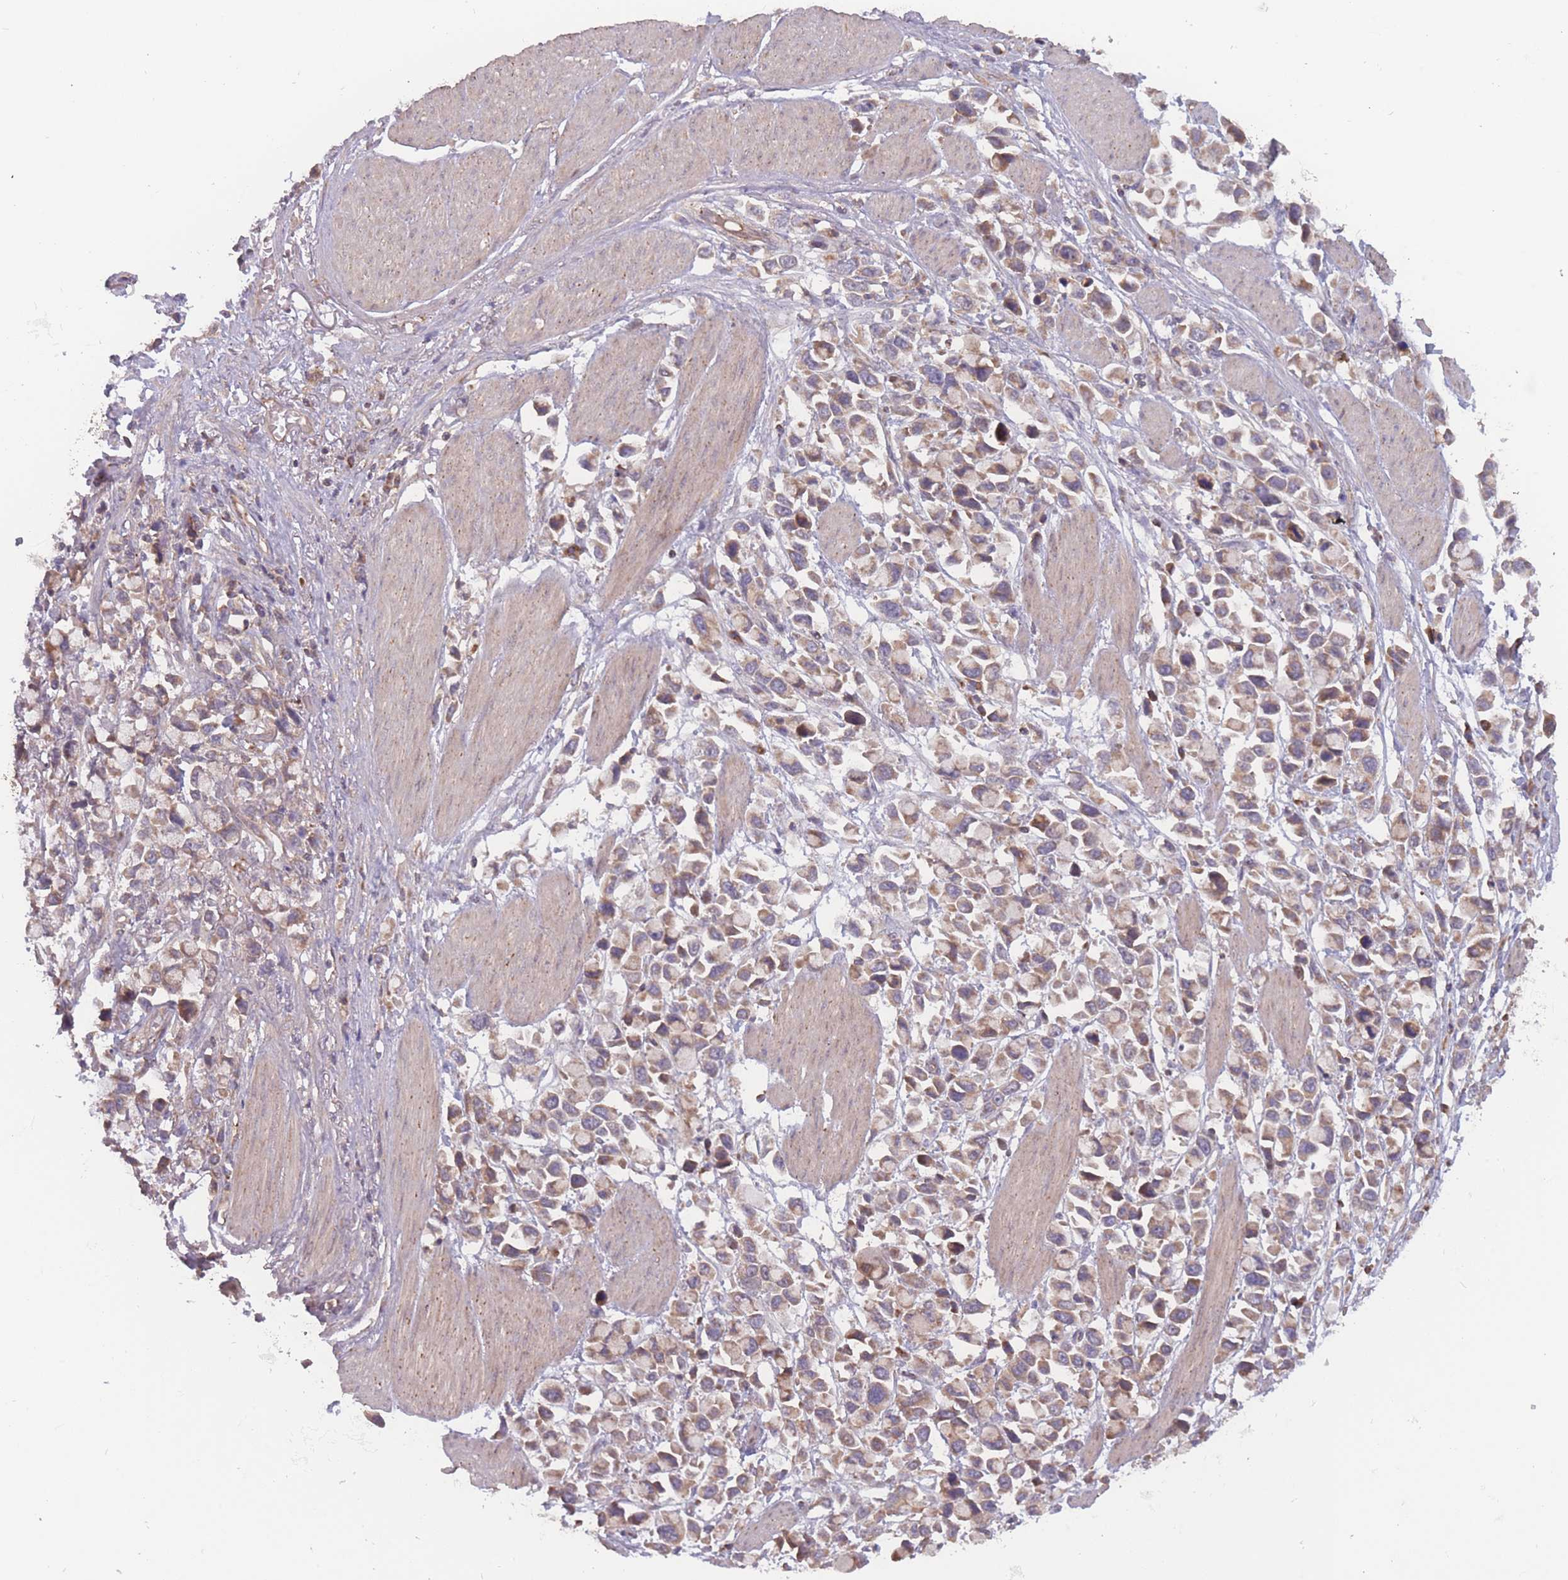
{"staining": {"intensity": "weak", "quantity": "25%-75%", "location": "cytoplasmic/membranous"}, "tissue": "stomach cancer", "cell_type": "Tumor cells", "image_type": "cancer", "snomed": [{"axis": "morphology", "description": "Adenocarcinoma, NOS"}, {"axis": "topography", "description": "Stomach"}], "caption": "A low amount of weak cytoplasmic/membranous expression is appreciated in about 25%-75% of tumor cells in stomach cancer (adenocarcinoma) tissue. Using DAB (3,3'-diaminobenzidine) (brown) and hematoxylin (blue) stains, captured at high magnification using brightfield microscopy.", "gene": "ATP5MG", "patient": {"sex": "female", "age": 81}}